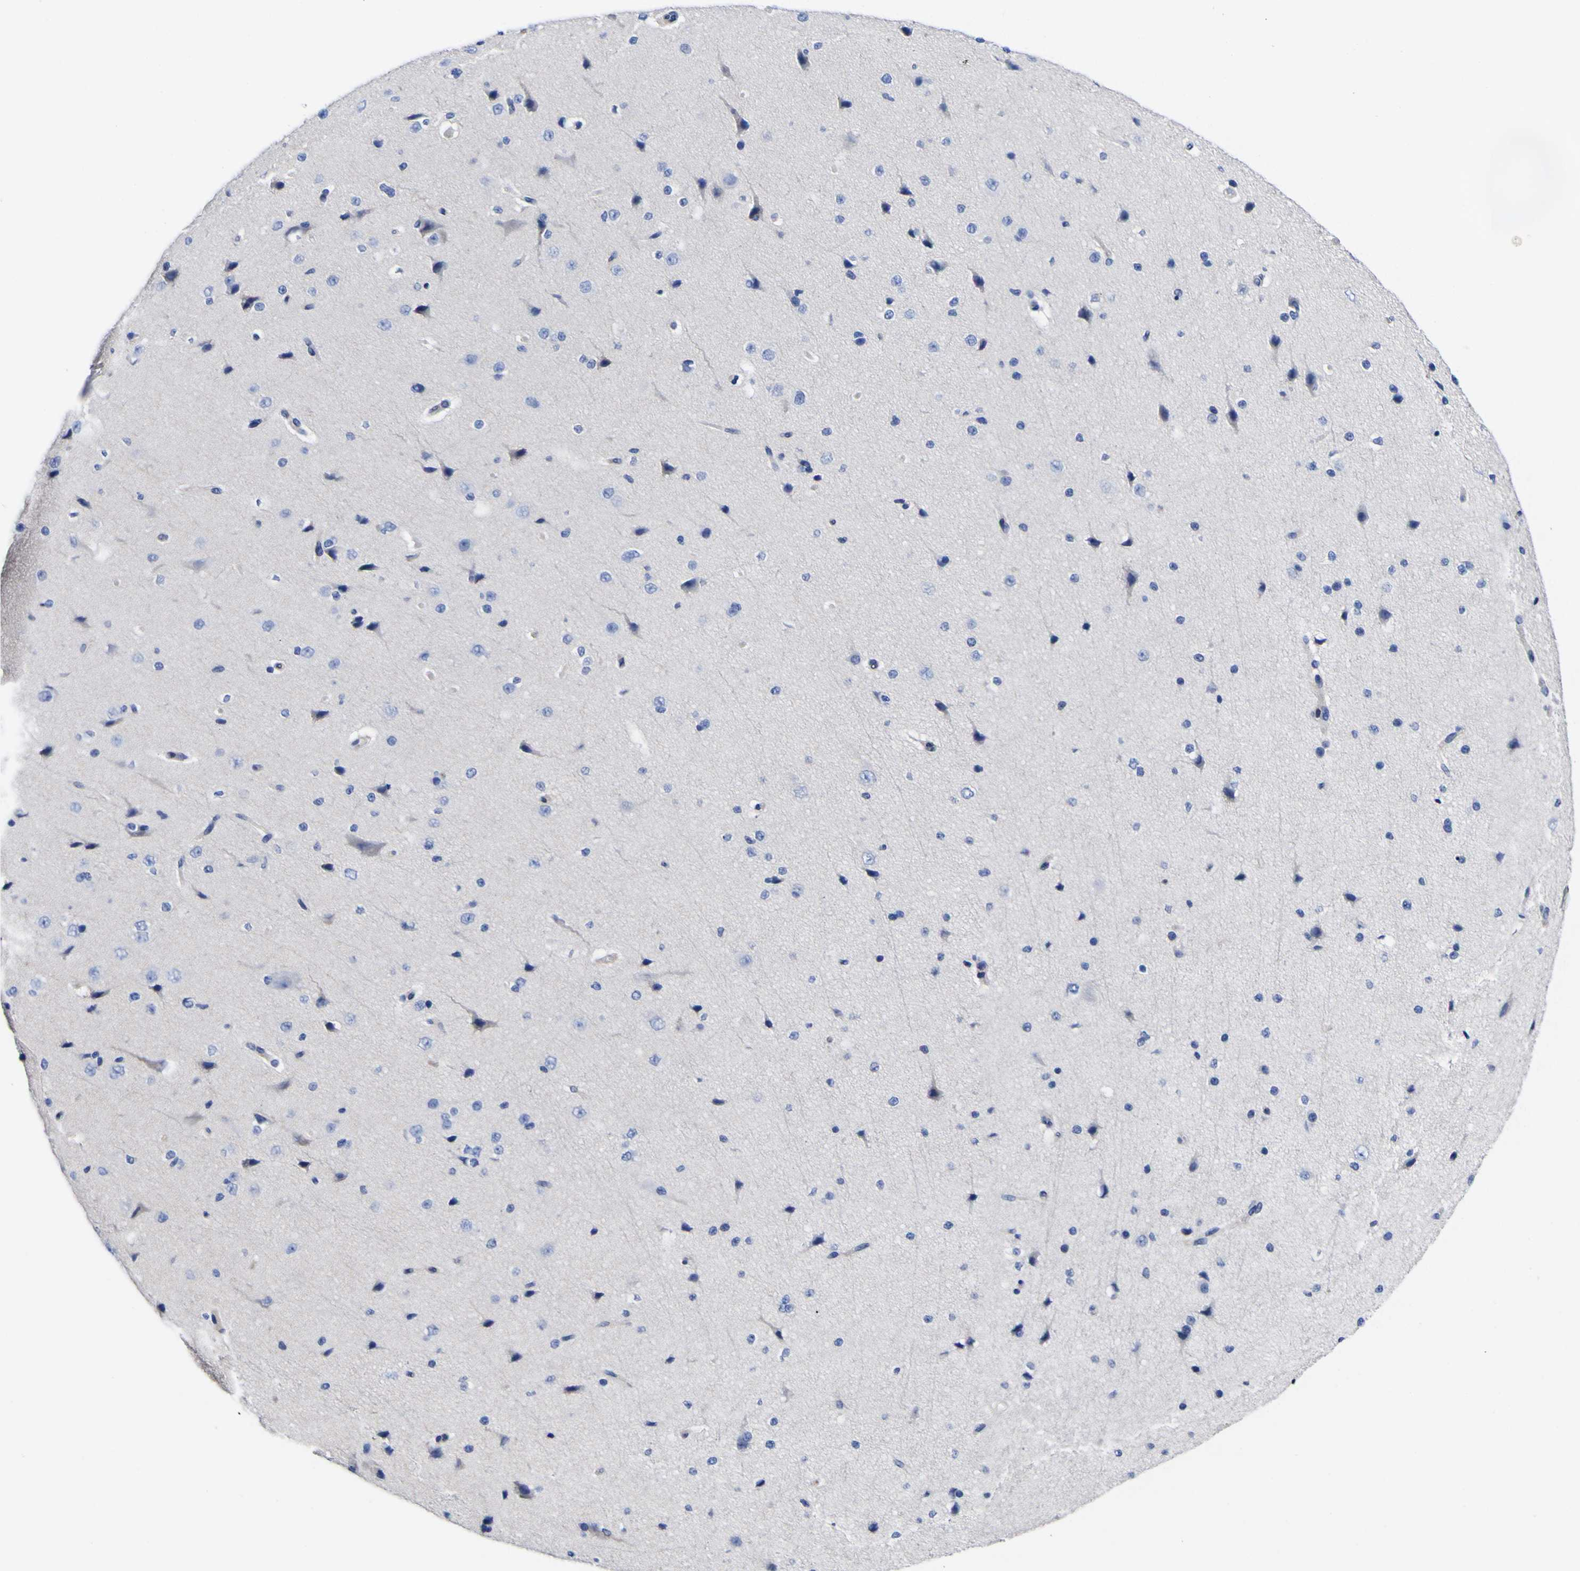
{"staining": {"intensity": "negative", "quantity": "none", "location": "none"}, "tissue": "cerebral cortex", "cell_type": "Endothelial cells", "image_type": "normal", "snomed": [{"axis": "morphology", "description": "Normal tissue, NOS"}, {"axis": "morphology", "description": "Developmental malformation"}, {"axis": "topography", "description": "Cerebral cortex"}], "caption": "A histopathology image of cerebral cortex stained for a protein demonstrates no brown staining in endothelial cells. Brightfield microscopy of IHC stained with DAB (3,3'-diaminobenzidine) (brown) and hematoxylin (blue), captured at high magnification.", "gene": "CASP6", "patient": {"sex": "female", "age": 30}}